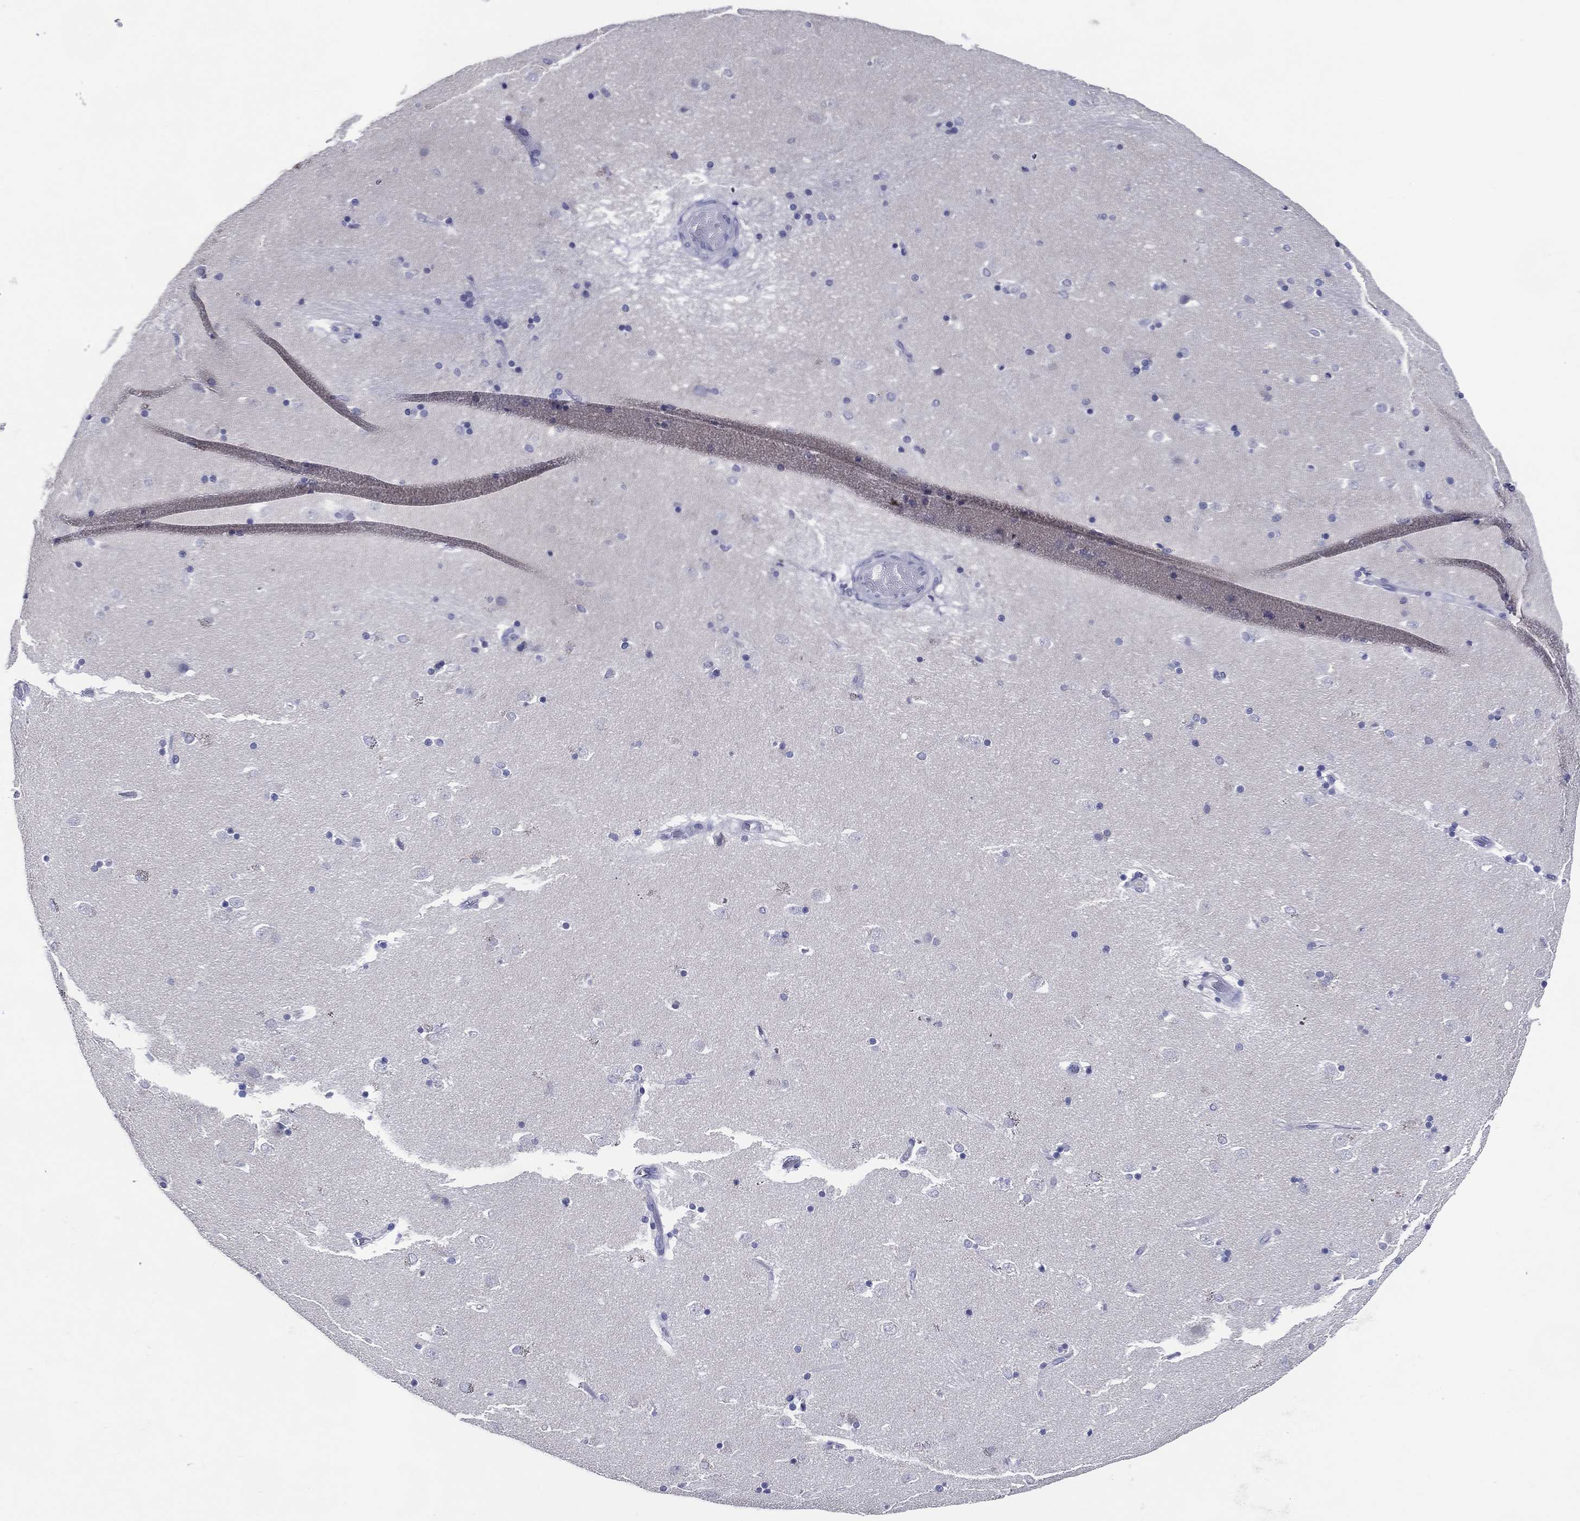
{"staining": {"intensity": "negative", "quantity": "none", "location": "none"}, "tissue": "caudate", "cell_type": "Glial cells", "image_type": "normal", "snomed": [{"axis": "morphology", "description": "Normal tissue, NOS"}, {"axis": "topography", "description": "Lateral ventricle wall"}], "caption": "IHC image of normal caudate stained for a protein (brown), which displays no positivity in glial cells.", "gene": "ACE2", "patient": {"sex": "male", "age": 51}}